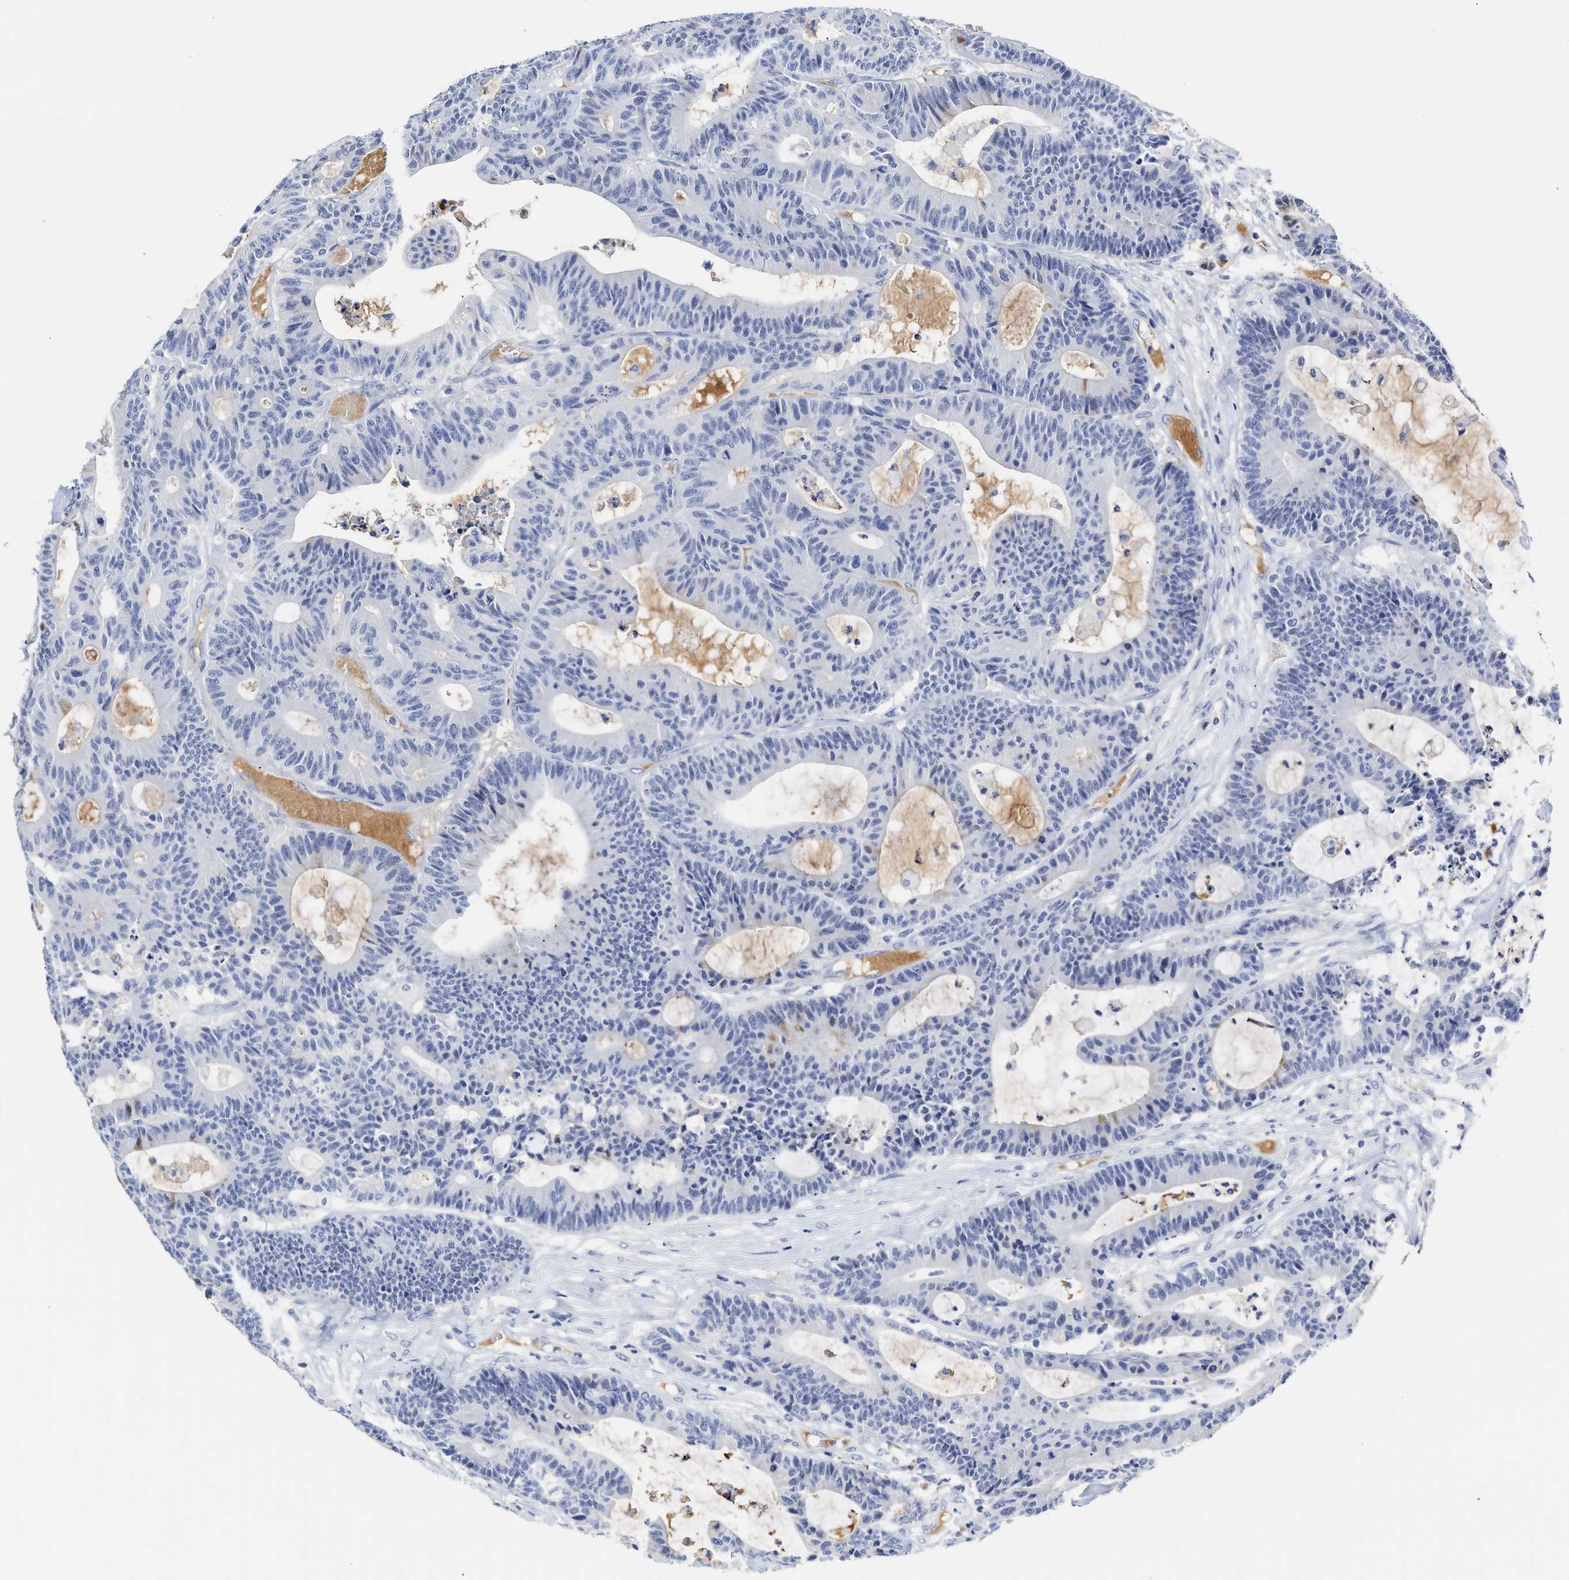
{"staining": {"intensity": "negative", "quantity": "none", "location": "none"}, "tissue": "colorectal cancer", "cell_type": "Tumor cells", "image_type": "cancer", "snomed": [{"axis": "morphology", "description": "Adenocarcinoma, NOS"}, {"axis": "topography", "description": "Colon"}], "caption": "This is a micrograph of IHC staining of colorectal cancer, which shows no positivity in tumor cells.", "gene": "C2", "patient": {"sex": "female", "age": 84}}